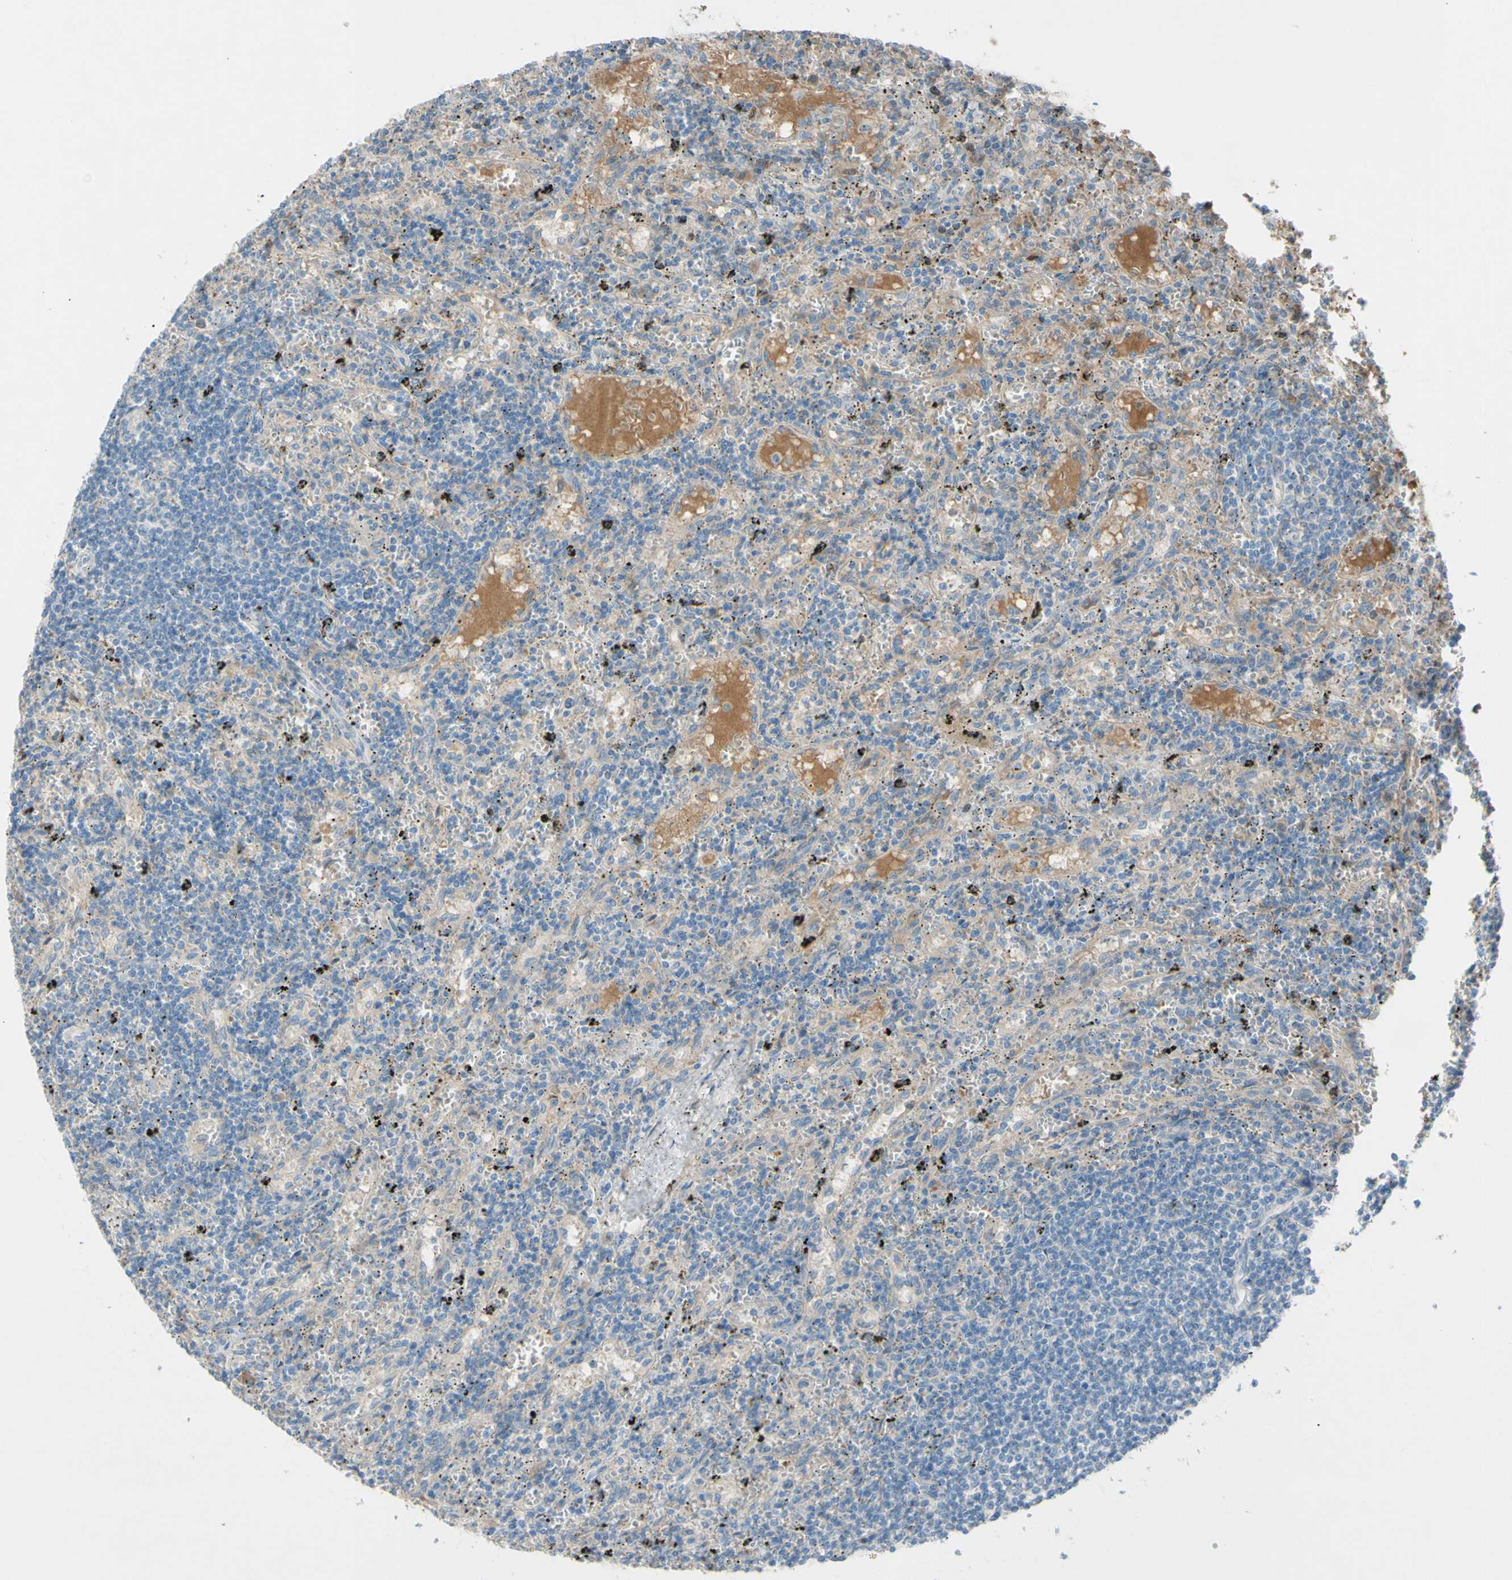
{"staining": {"intensity": "negative", "quantity": "none", "location": "none"}, "tissue": "lymphoma", "cell_type": "Tumor cells", "image_type": "cancer", "snomed": [{"axis": "morphology", "description": "Malignant lymphoma, non-Hodgkin's type, Low grade"}, {"axis": "topography", "description": "Spleen"}], "caption": "DAB immunohistochemical staining of human lymphoma demonstrates no significant expression in tumor cells.", "gene": "ATRN", "patient": {"sex": "male", "age": 76}}